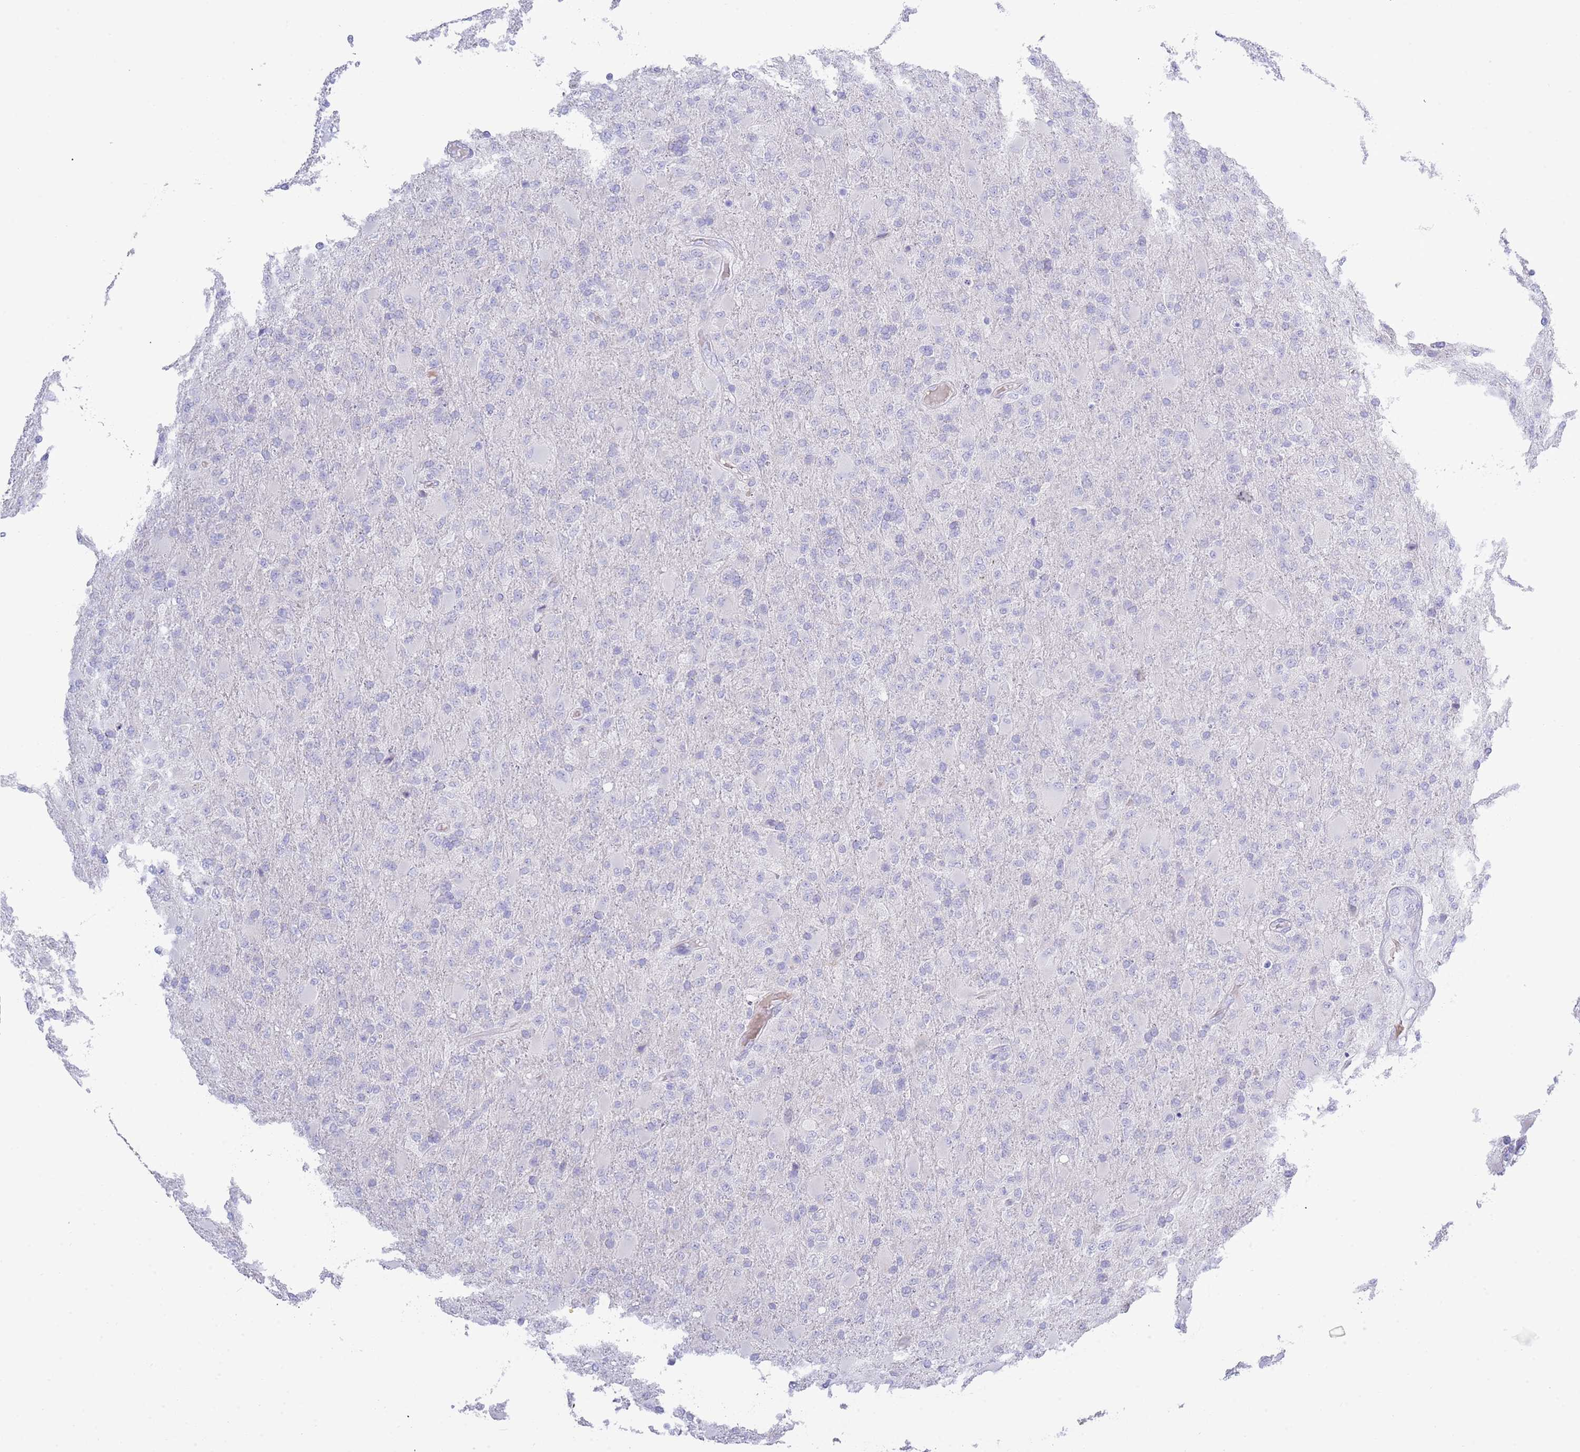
{"staining": {"intensity": "negative", "quantity": "none", "location": "none"}, "tissue": "glioma", "cell_type": "Tumor cells", "image_type": "cancer", "snomed": [{"axis": "morphology", "description": "Glioma, malignant, Low grade"}, {"axis": "topography", "description": "Brain"}], "caption": "Tumor cells show no significant positivity in glioma.", "gene": "ACR", "patient": {"sex": "male", "age": 65}}